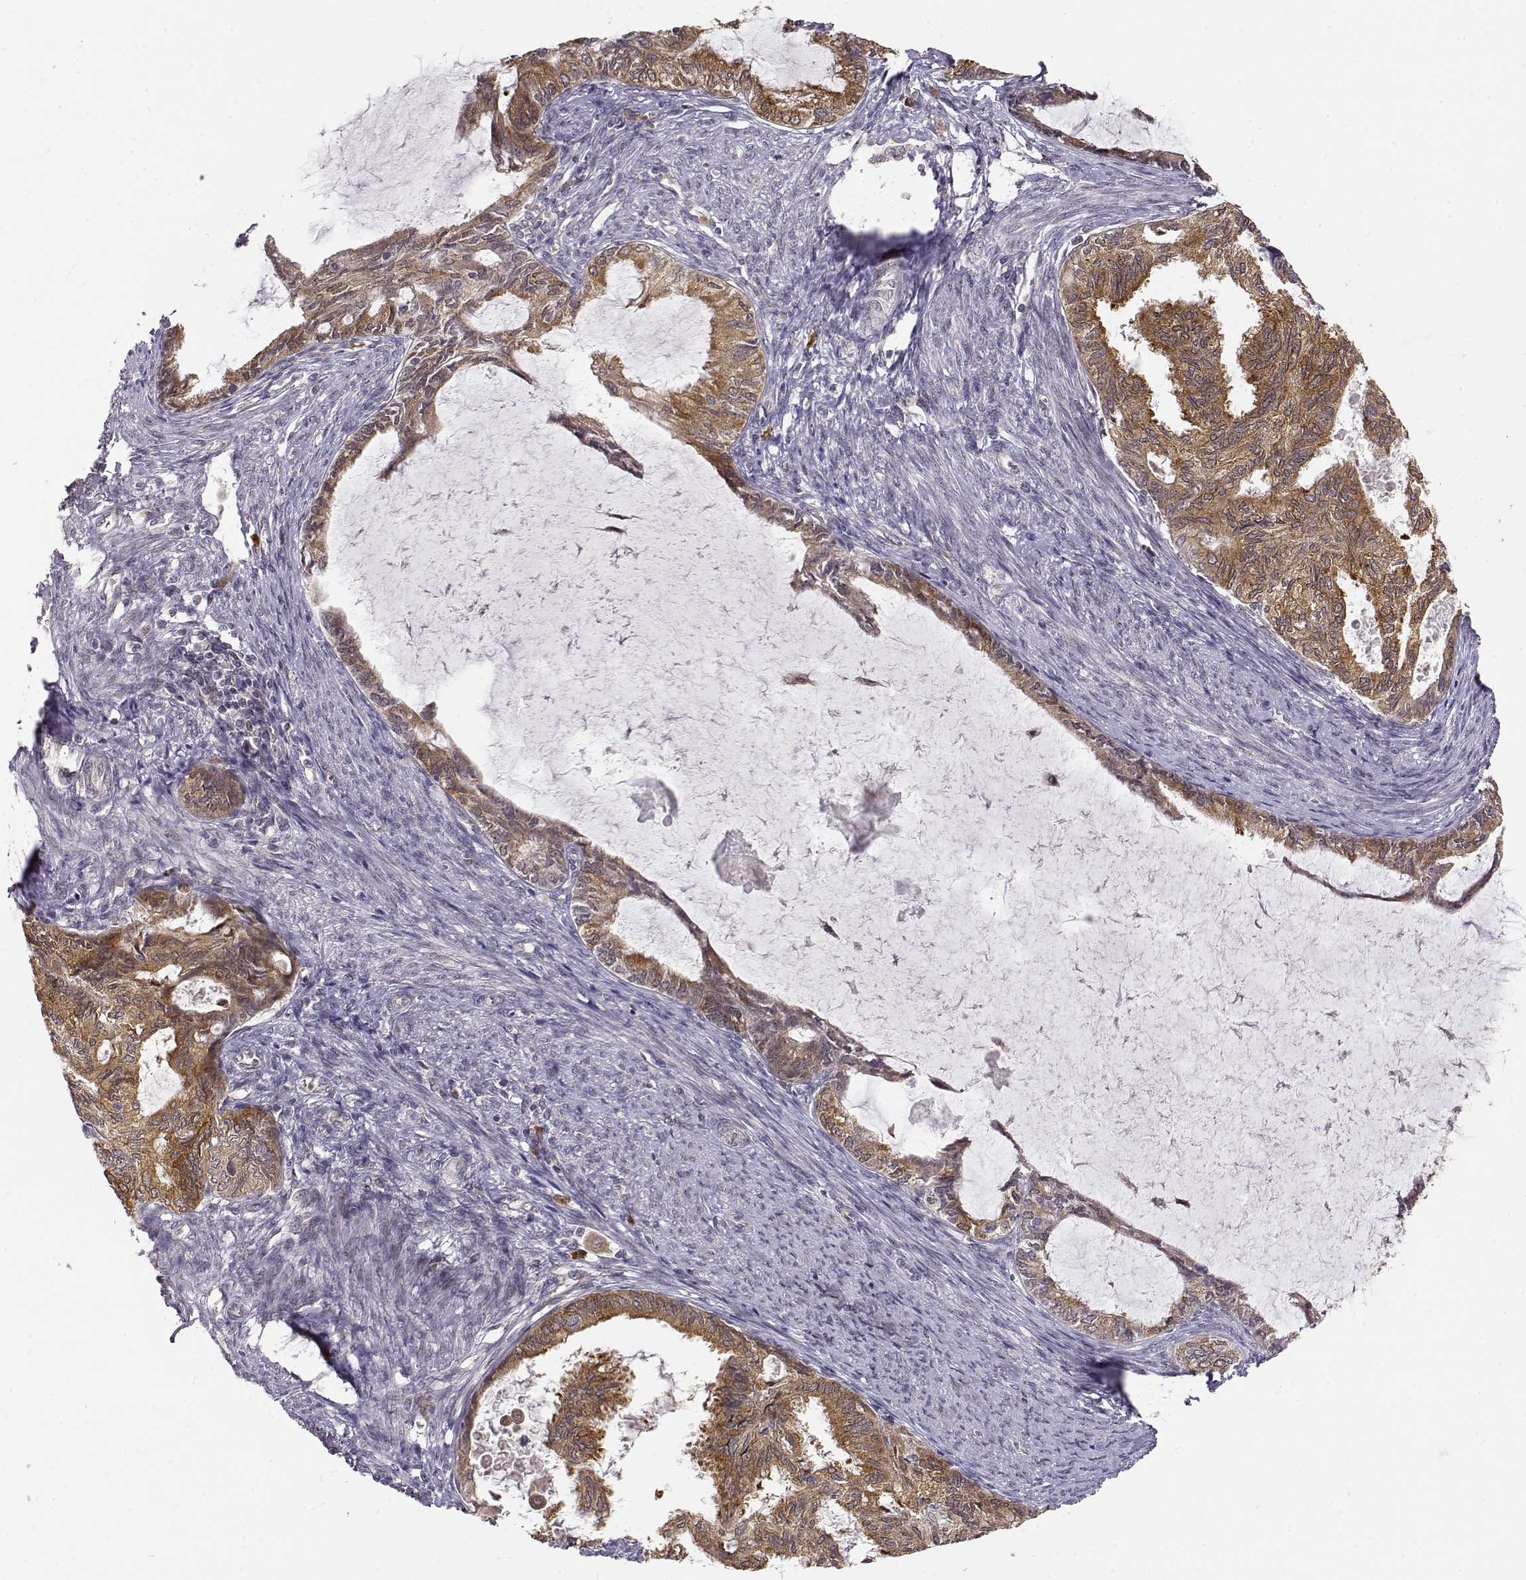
{"staining": {"intensity": "moderate", "quantity": ">75%", "location": "cytoplasmic/membranous"}, "tissue": "endometrial cancer", "cell_type": "Tumor cells", "image_type": "cancer", "snomed": [{"axis": "morphology", "description": "Adenocarcinoma, NOS"}, {"axis": "topography", "description": "Endometrium"}], "caption": "IHC histopathology image of neoplastic tissue: endometrial cancer (adenocarcinoma) stained using IHC reveals medium levels of moderate protein expression localized specifically in the cytoplasmic/membranous of tumor cells, appearing as a cytoplasmic/membranous brown color.", "gene": "ERGIC2", "patient": {"sex": "female", "age": 86}}